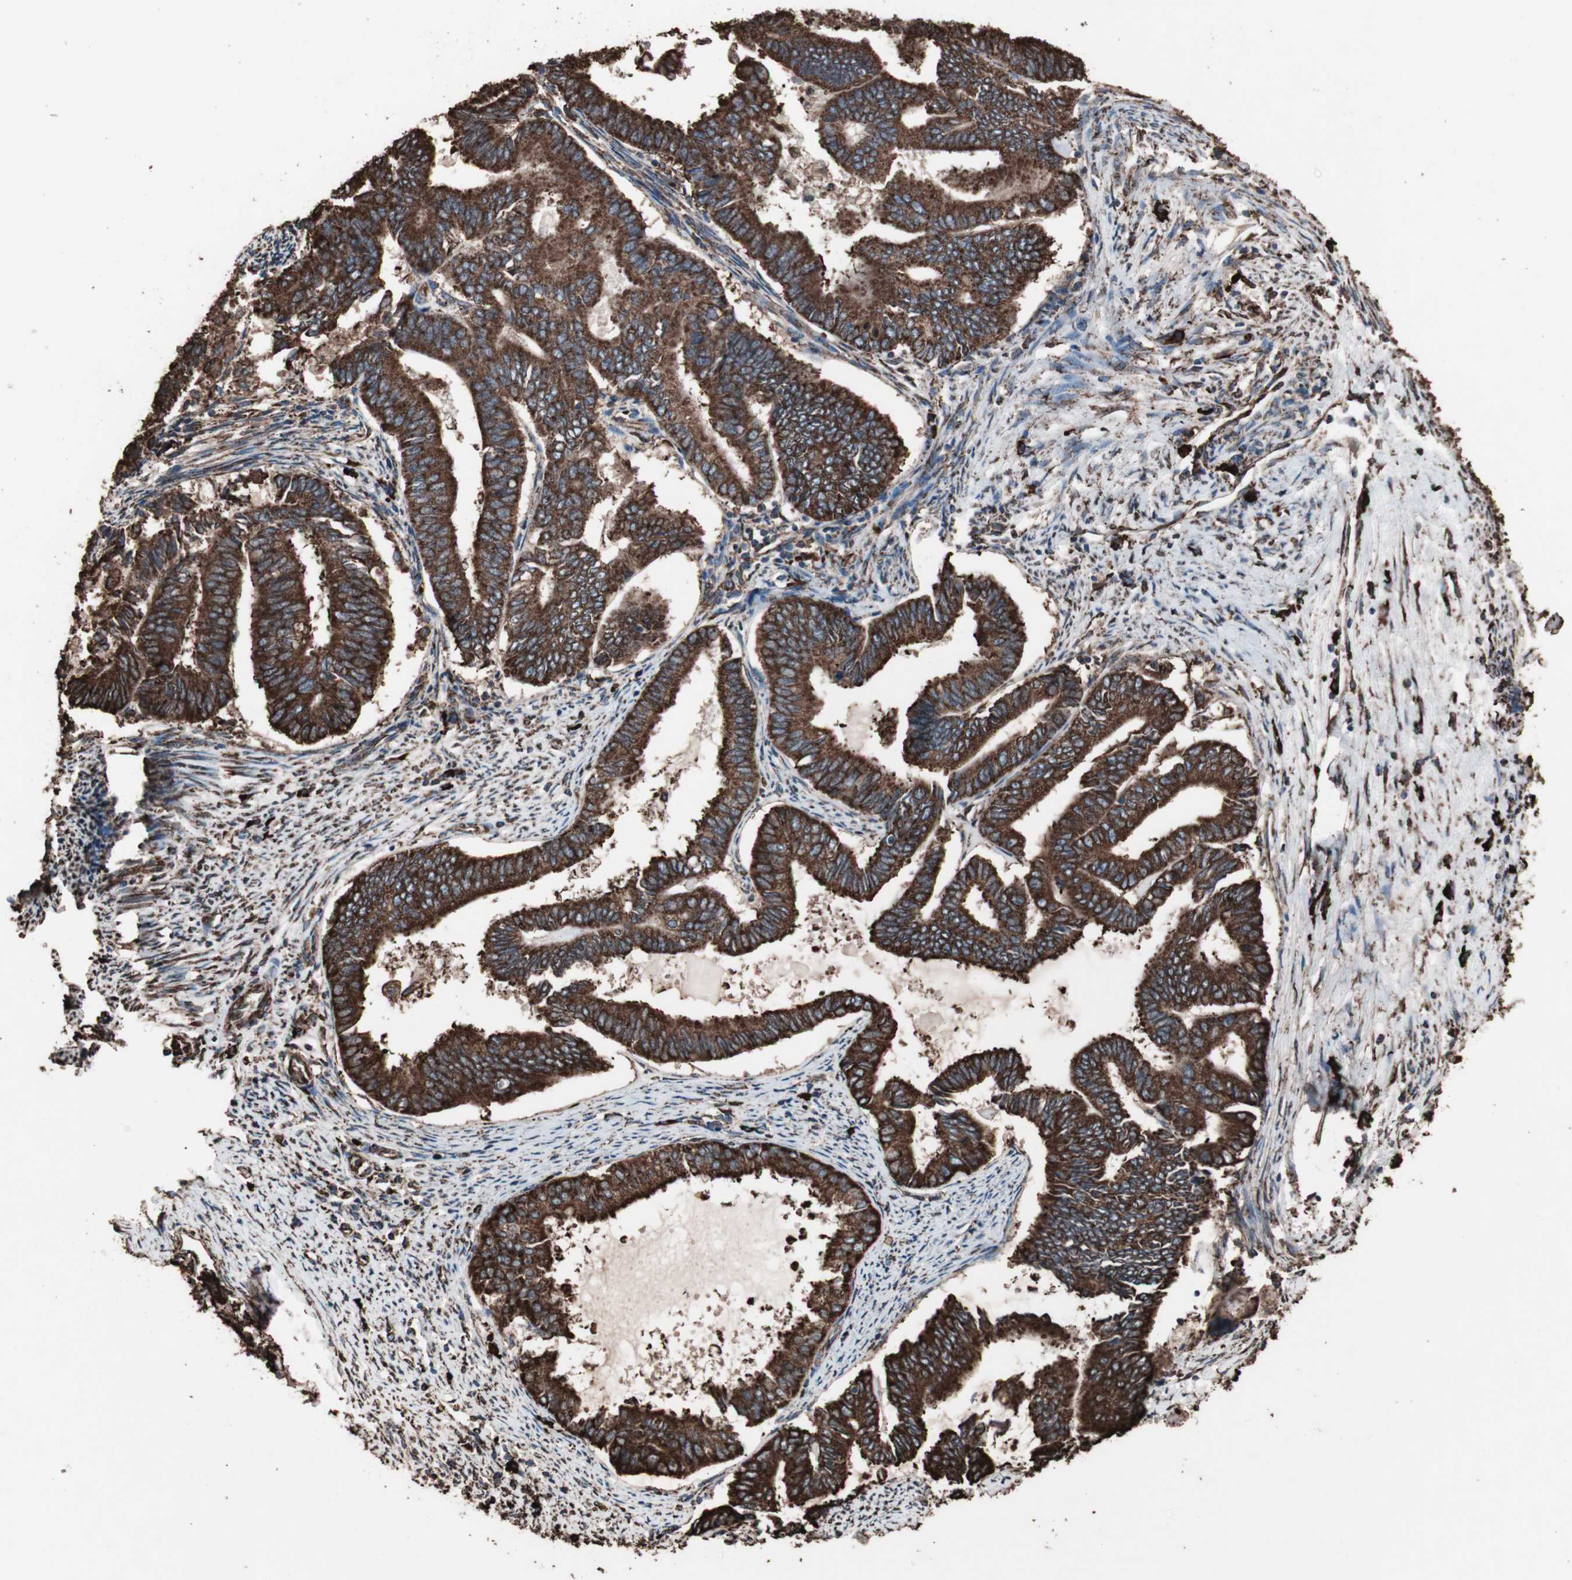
{"staining": {"intensity": "strong", "quantity": ">75%", "location": "cytoplasmic/membranous"}, "tissue": "endometrial cancer", "cell_type": "Tumor cells", "image_type": "cancer", "snomed": [{"axis": "morphology", "description": "Adenocarcinoma, NOS"}, {"axis": "topography", "description": "Endometrium"}], "caption": "Strong cytoplasmic/membranous staining for a protein is present in about >75% of tumor cells of endometrial cancer using immunohistochemistry (IHC).", "gene": "HSP90B1", "patient": {"sex": "female", "age": 86}}